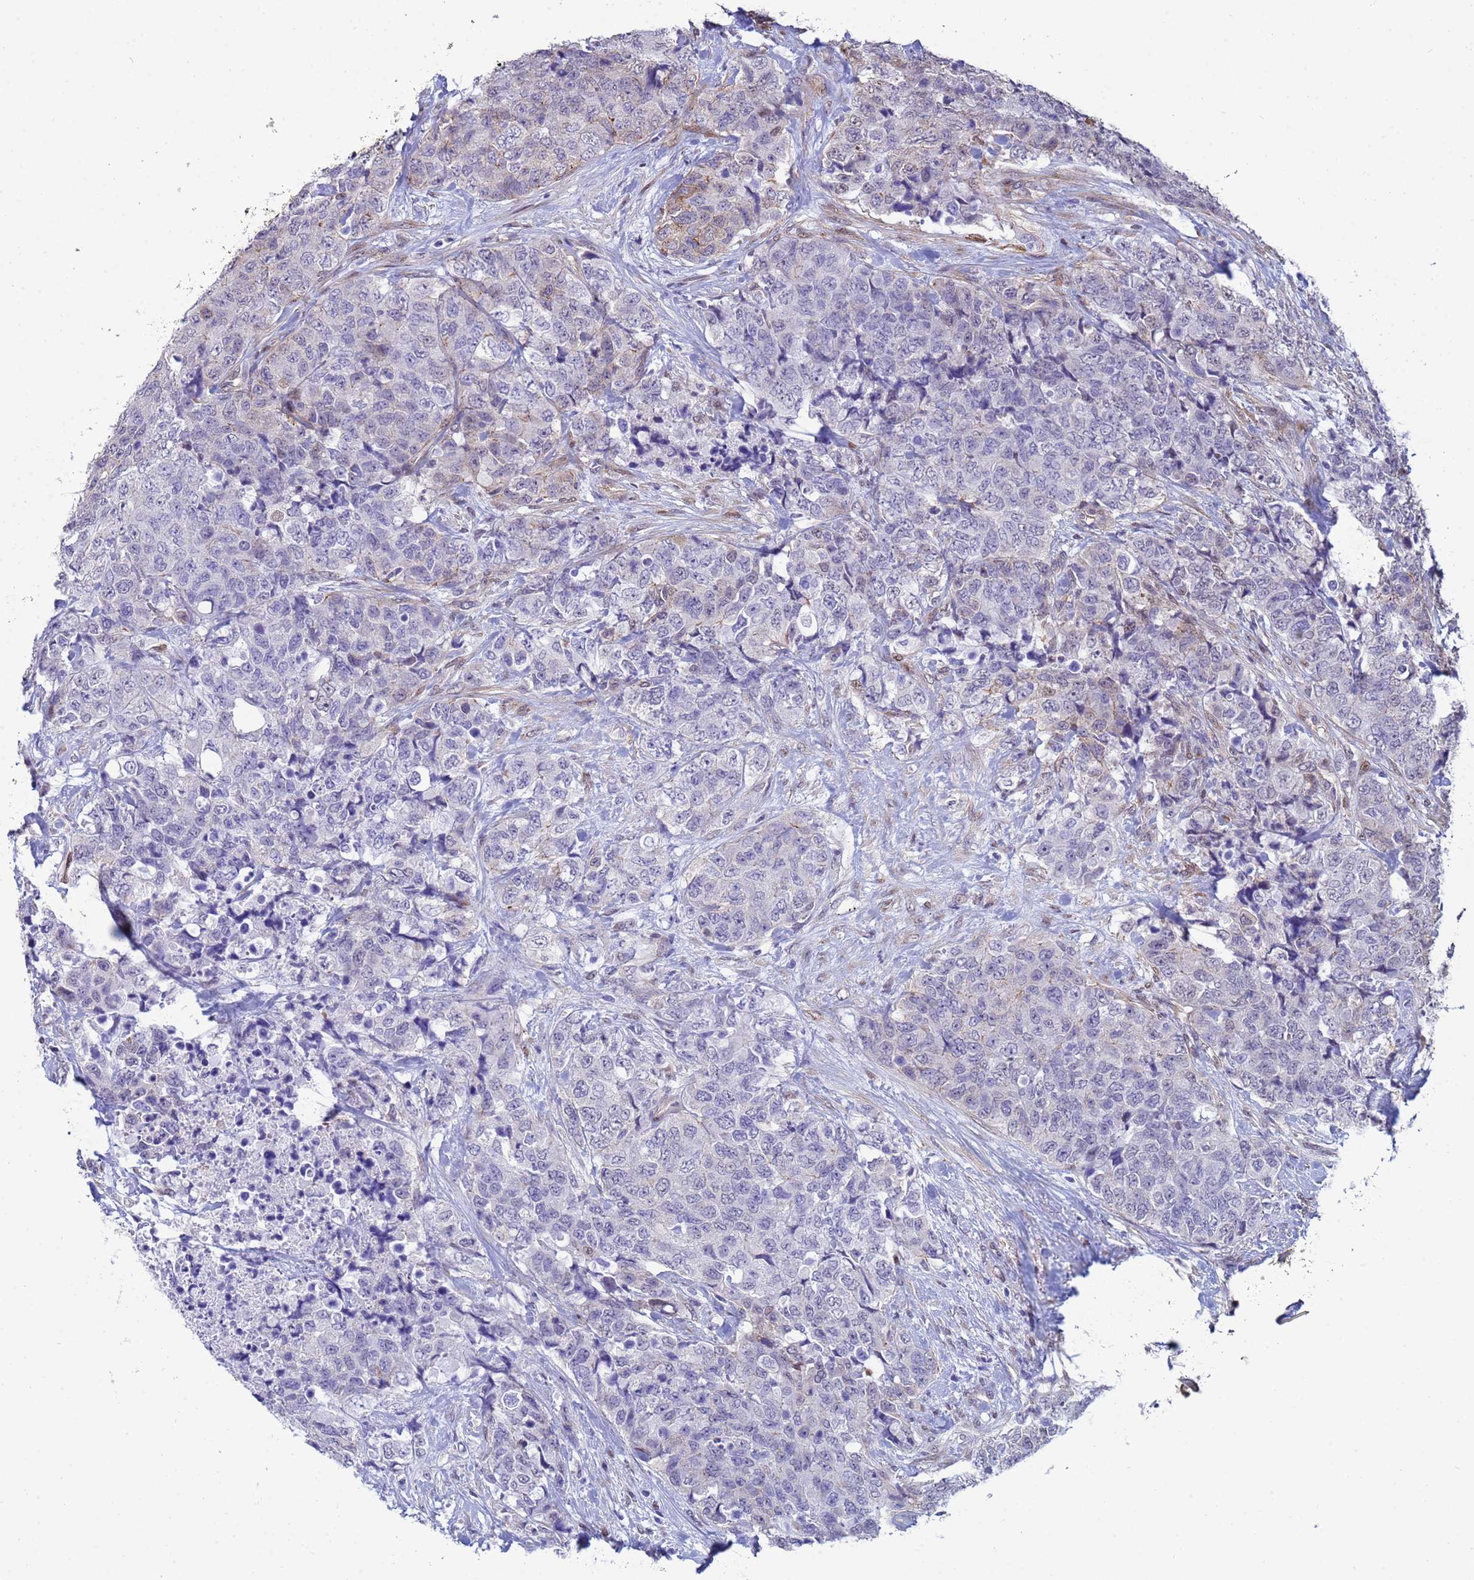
{"staining": {"intensity": "negative", "quantity": "none", "location": "none"}, "tissue": "urothelial cancer", "cell_type": "Tumor cells", "image_type": "cancer", "snomed": [{"axis": "morphology", "description": "Urothelial carcinoma, High grade"}, {"axis": "topography", "description": "Urinary bladder"}], "caption": "IHC of high-grade urothelial carcinoma displays no staining in tumor cells. (Brightfield microscopy of DAB (3,3'-diaminobenzidine) immunohistochemistry at high magnification).", "gene": "TRIP6", "patient": {"sex": "female", "age": 78}}